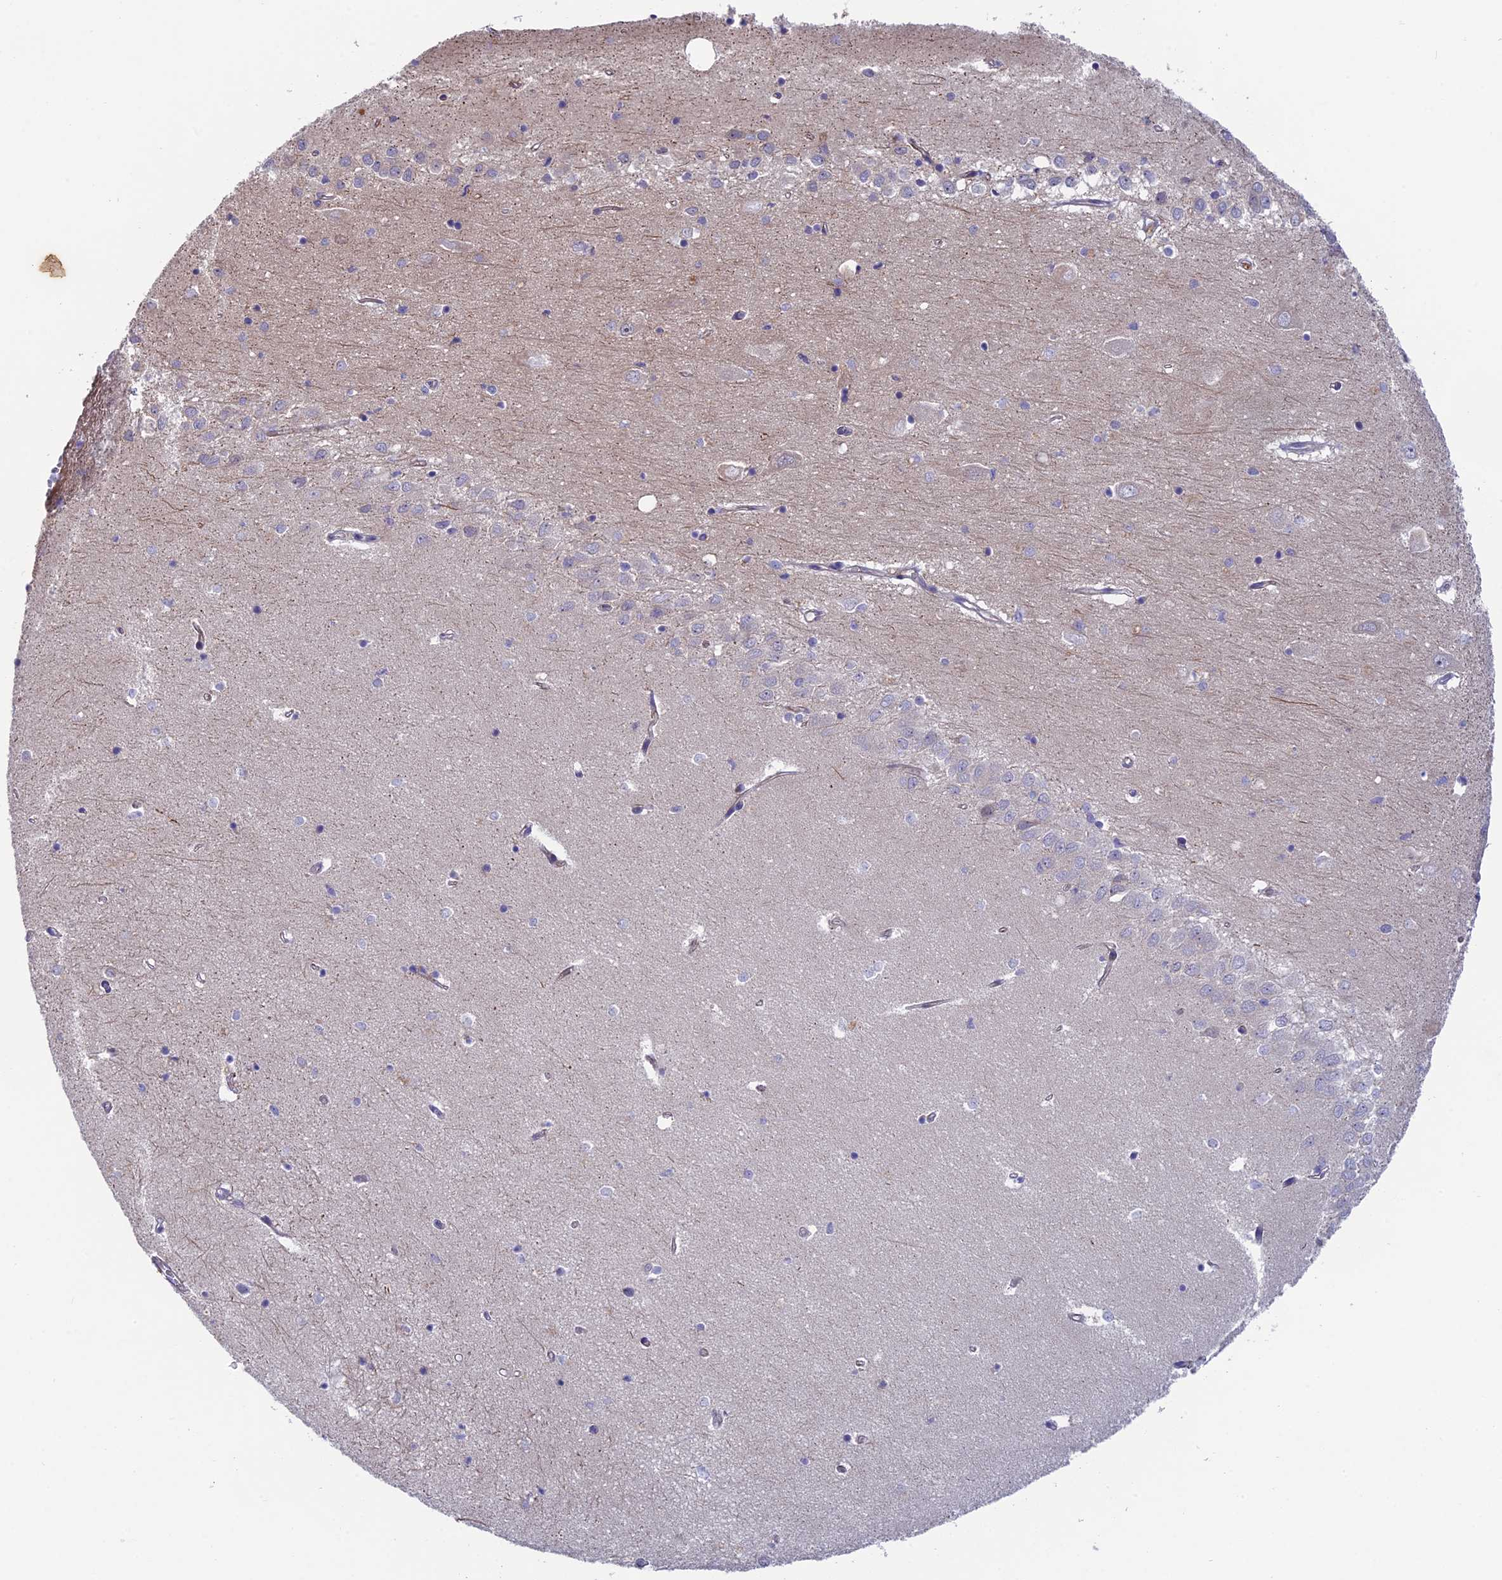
{"staining": {"intensity": "negative", "quantity": "none", "location": "none"}, "tissue": "hippocampus", "cell_type": "Glial cells", "image_type": "normal", "snomed": [{"axis": "morphology", "description": "Normal tissue, NOS"}, {"axis": "topography", "description": "Hippocampus"}], "caption": "A histopathology image of hippocampus stained for a protein demonstrates no brown staining in glial cells.", "gene": "TENT4B", "patient": {"sex": "female", "age": 64}}